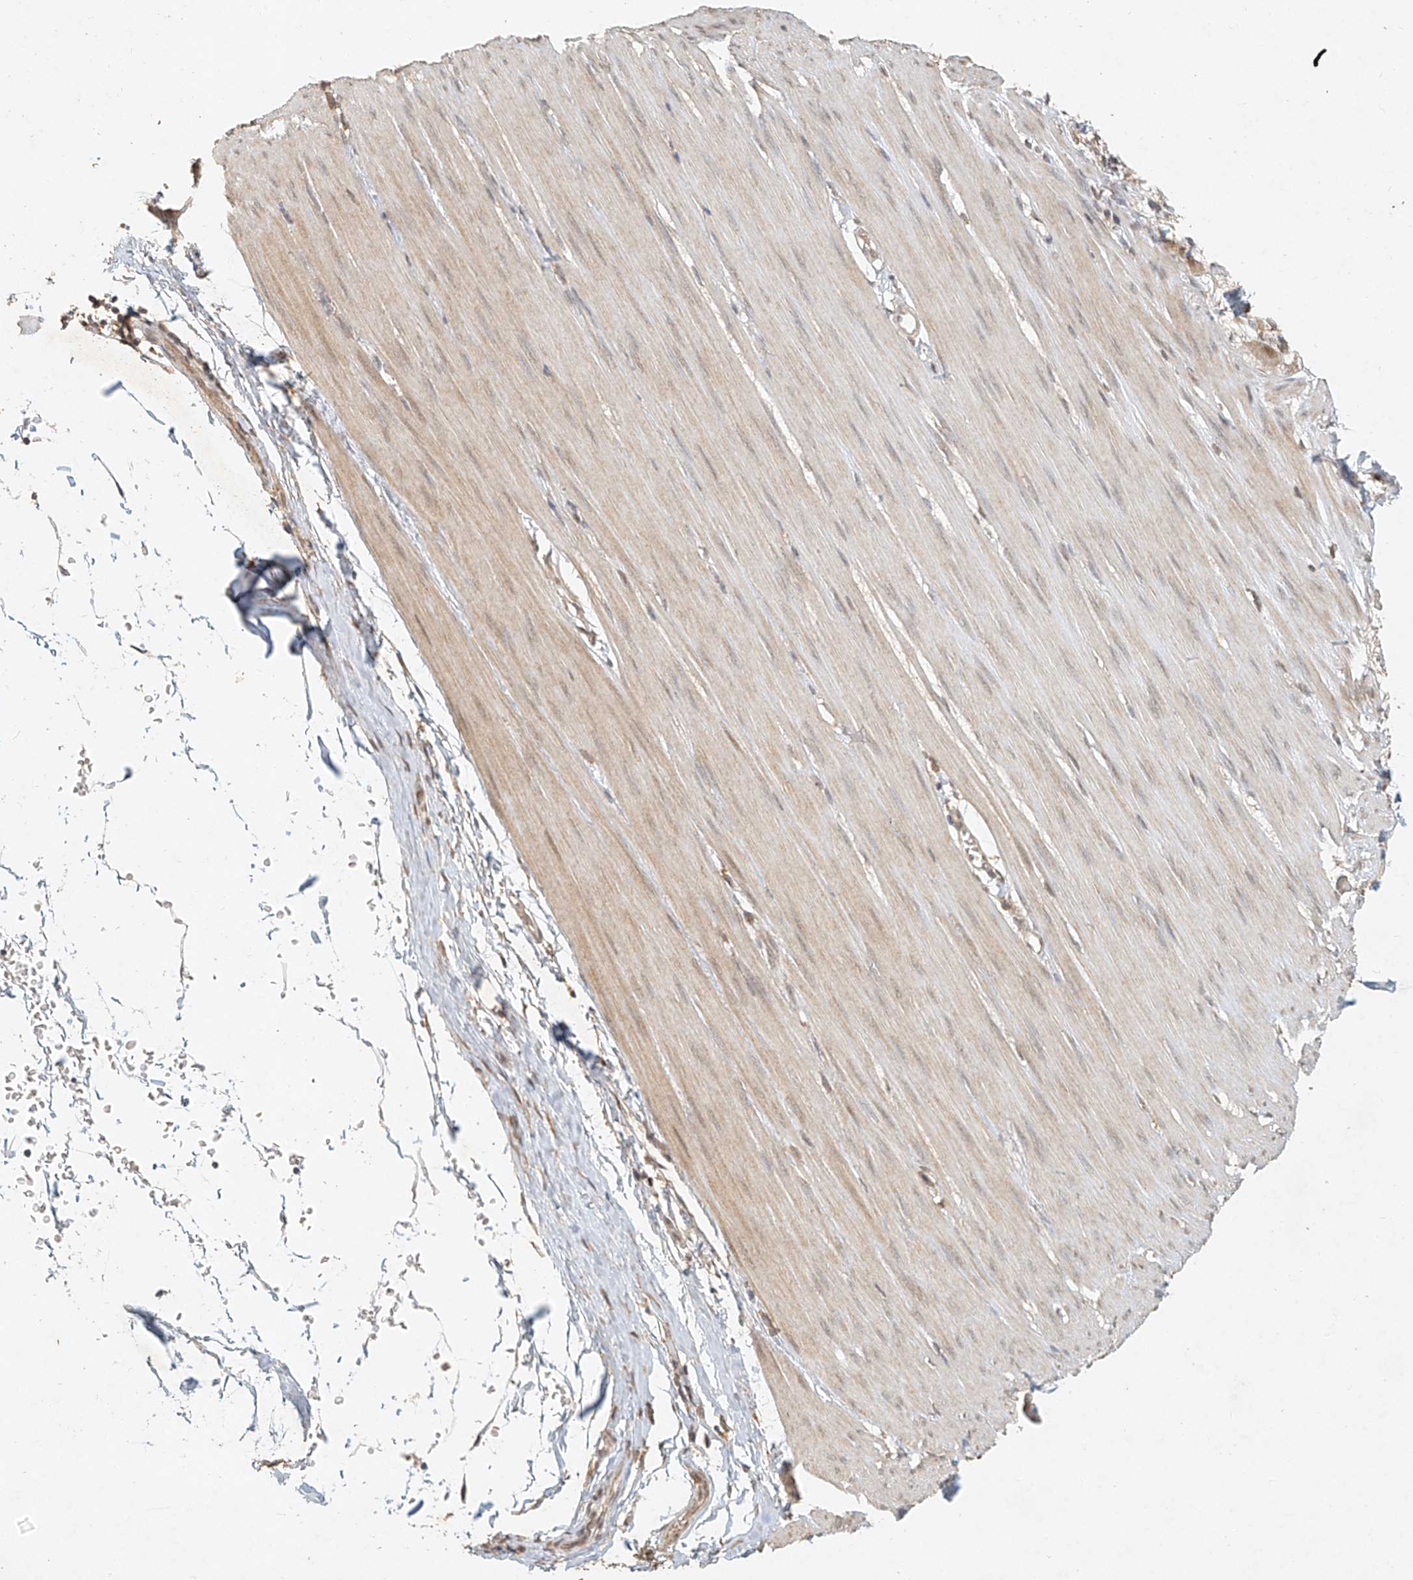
{"staining": {"intensity": "weak", "quantity": ">75%", "location": "cytoplasmic/membranous,nuclear"}, "tissue": "smooth muscle", "cell_type": "Smooth muscle cells", "image_type": "normal", "snomed": [{"axis": "morphology", "description": "Normal tissue, NOS"}, {"axis": "morphology", "description": "Adenocarcinoma, NOS"}, {"axis": "topography", "description": "Colon"}, {"axis": "topography", "description": "Peripheral nerve tissue"}], "caption": "IHC staining of benign smooth muscle, which demonstrates low levels of weak cytoplasmic/membranous,nuclear staining in about >75% of smooth muscle cells indicating weak cytoplasmic/membranous,nuclear protein positivity. The staining was performed using DAB (brown) for protein detection and nuclei were counterstained in hematoxylin (blue).", "gene": "CXorf58", "patient": {"sex": "male", "age": 14}}